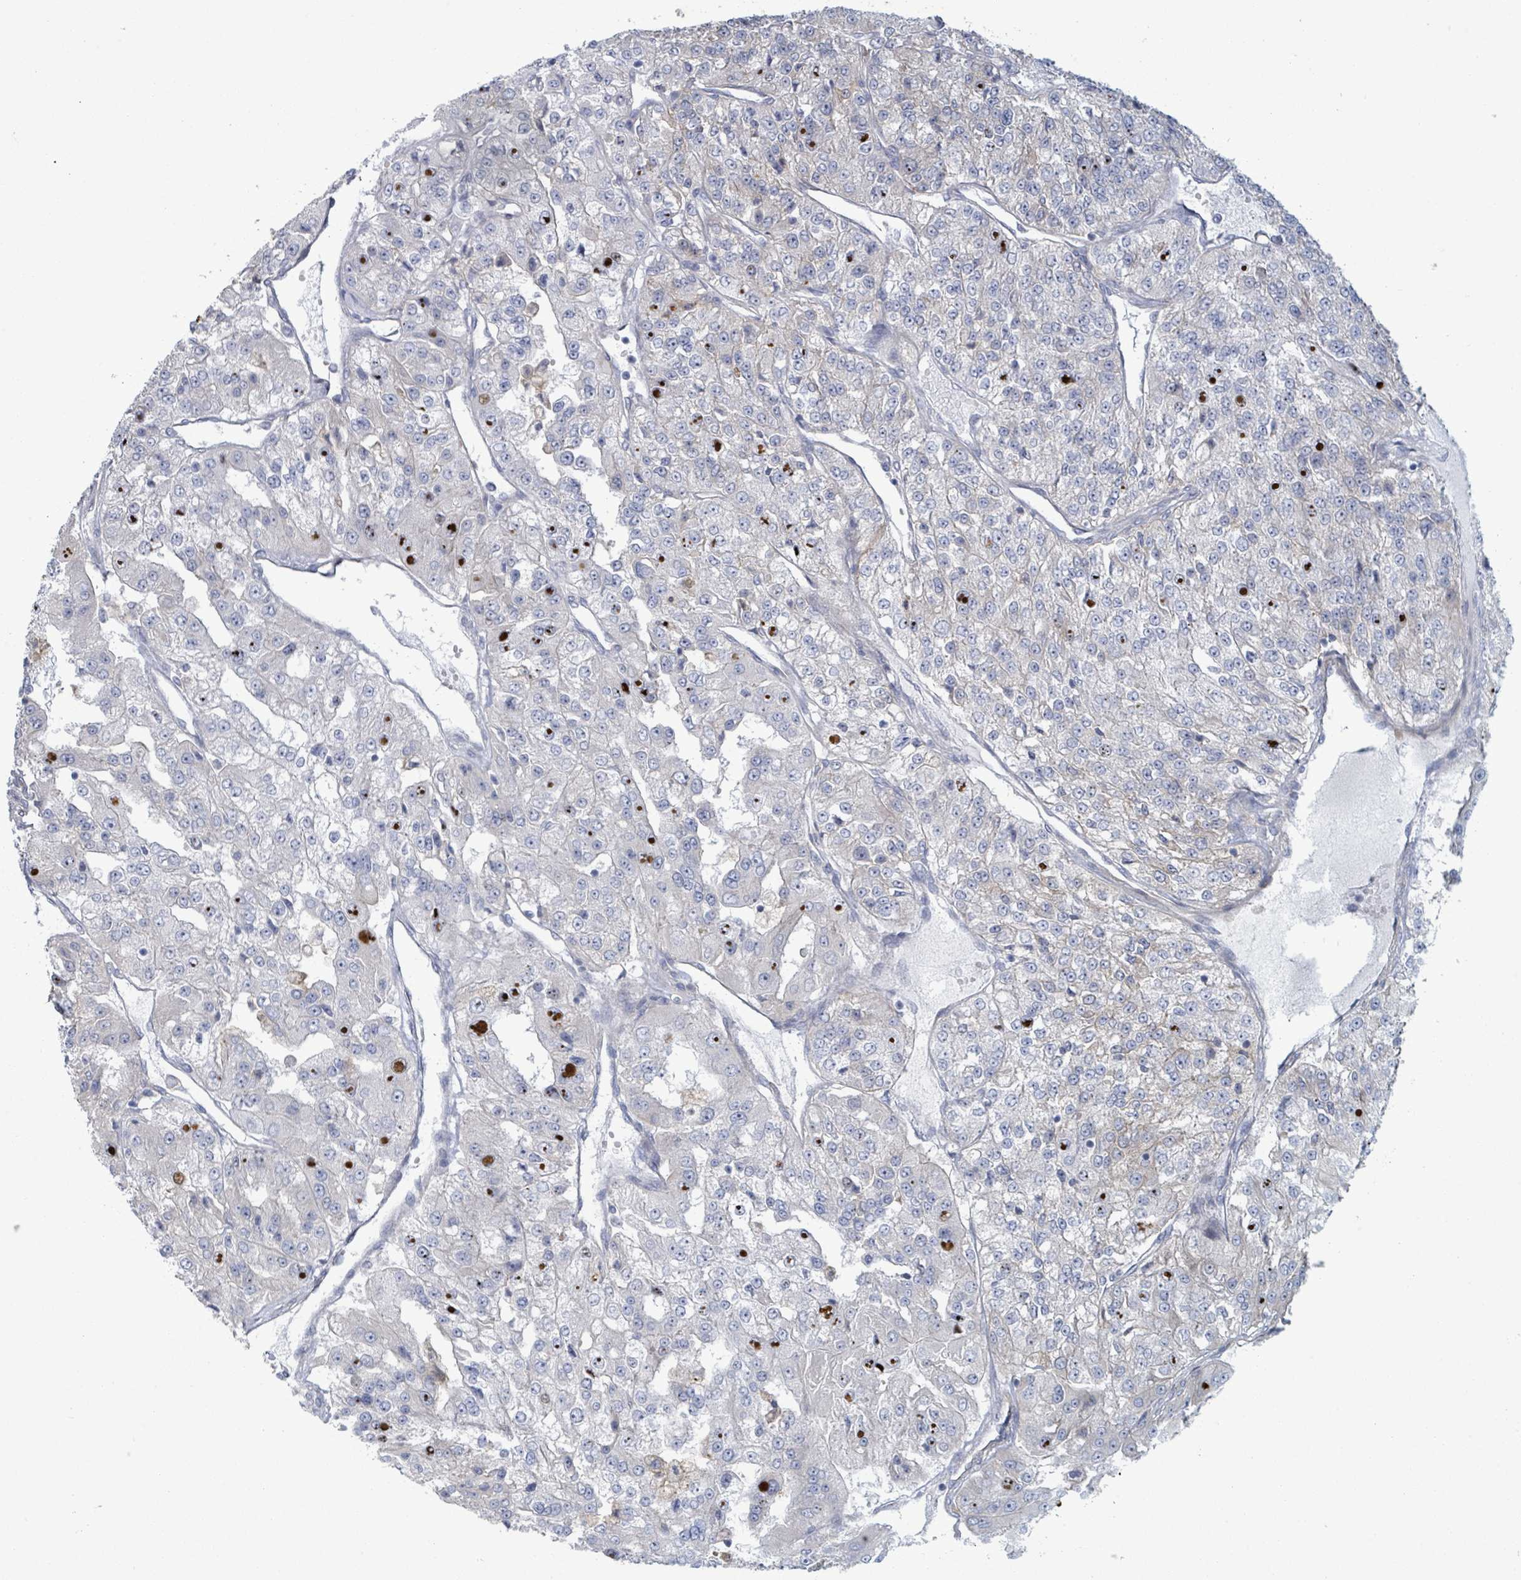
{"staining": {"intensity": "negative", "quantity": "none", "location": "none"}, "tissue": "renal cancer", "cell_type": "Tumor cells", "image_type": "cancer", "snomed": [{"axis": "morphology", "description": "Adenocarcinoma, NOS"}, {"axis": "topography", "description": "Kidney"}], "caption": "The micrograph exhibits no significant staining in tumor cells of renal adenocarcinoma. (DAB IHC visualized using brightfield microscopy, high magnification).", "gene": "COL13A1", "patient": {"sex": "female", "age": 63}}